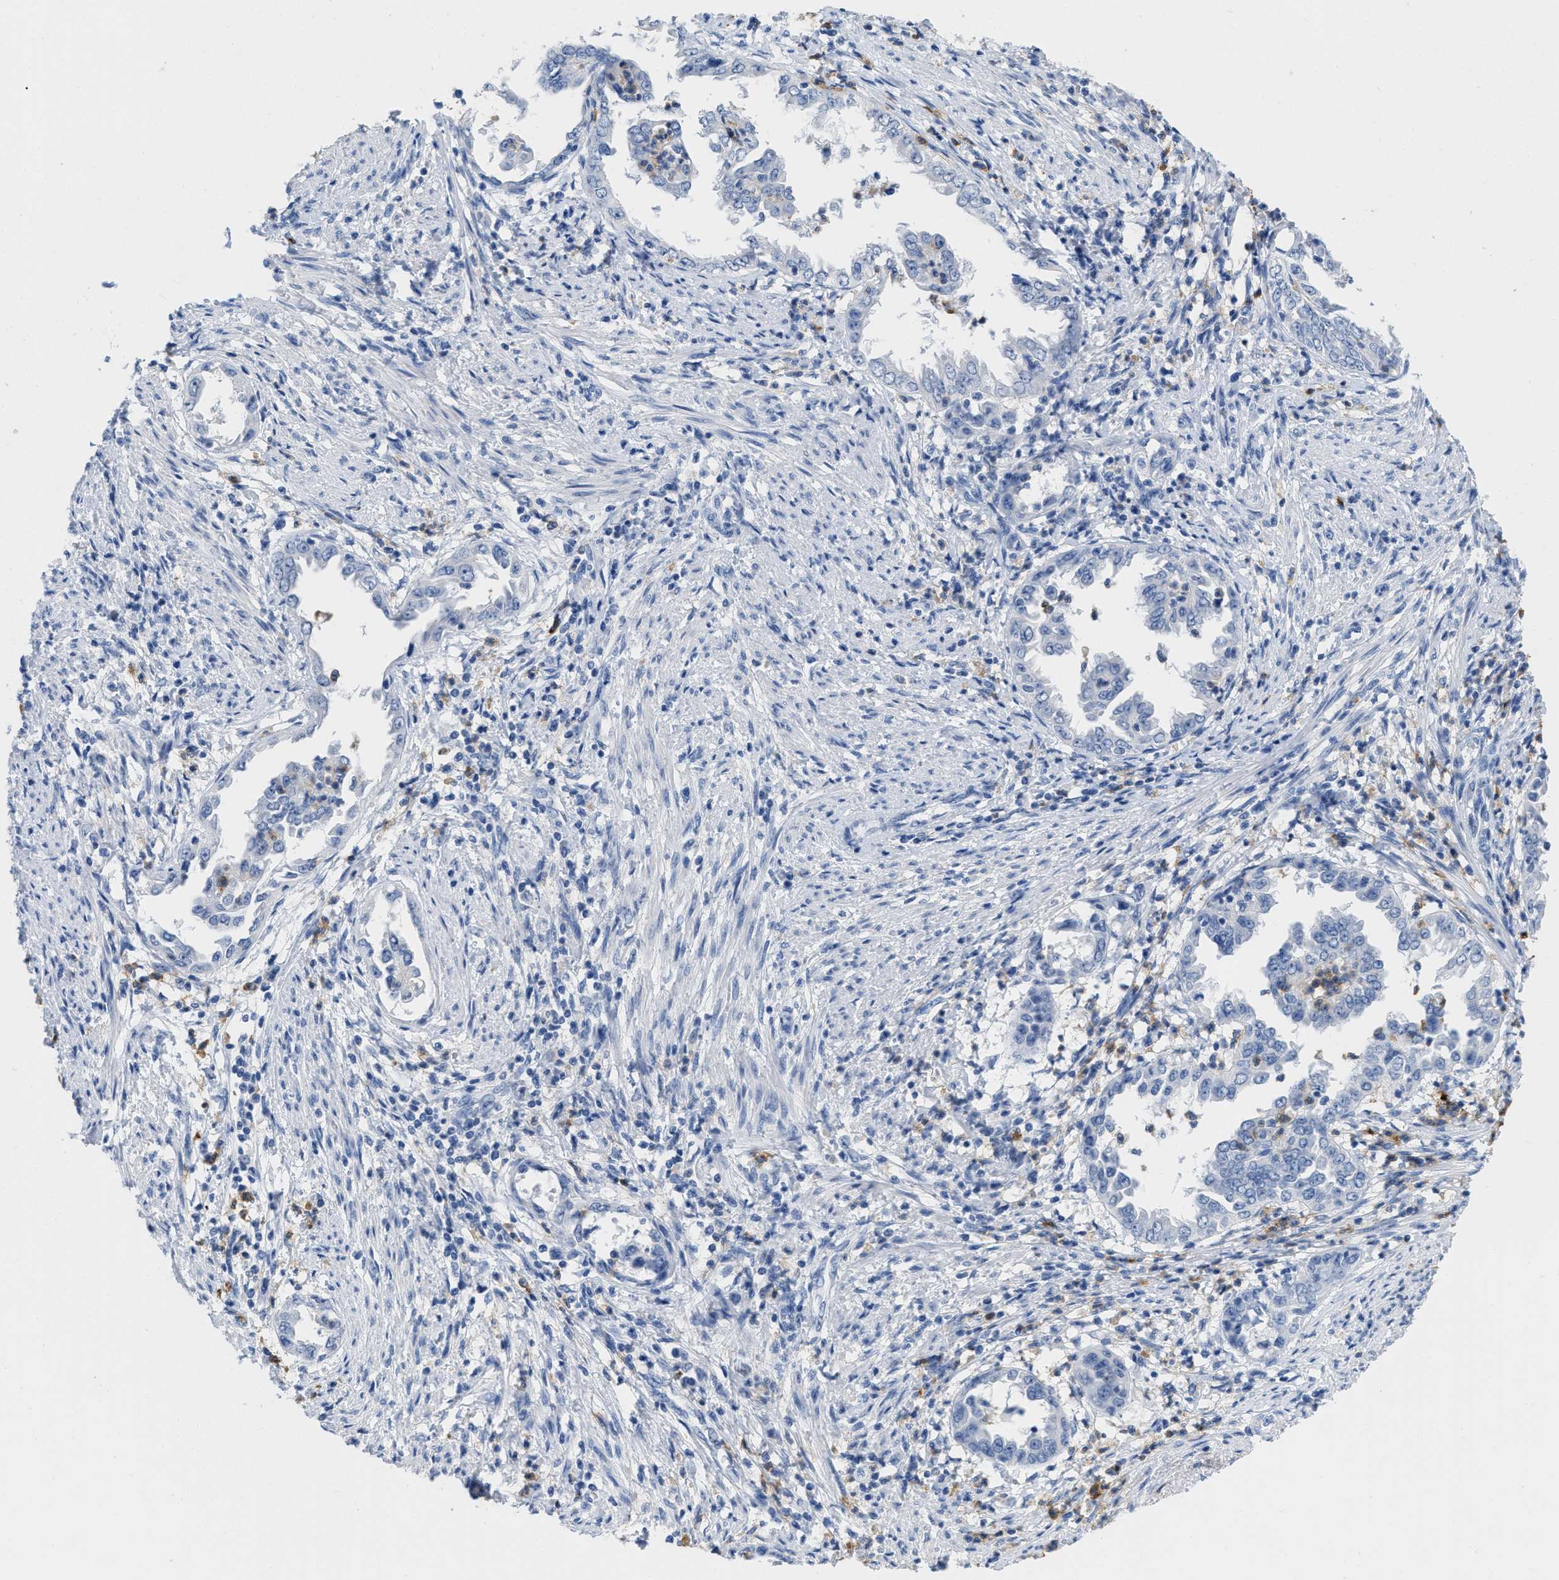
{"staining": {"intensity": "negative", "quantity": "none", "location": "none"}, "tissue": "endometrial cancer", "cell_type": "Tumor cells", "image_type": "cancer", "snomed": [{"axis": "morphology", "description": "Adenocarcinoma, NOS"}, {"axis": "topography", "description": "Endometrium"}], "caption": "DAB immunohistochemical staining of adenocarcinoma (endometrial) demonstrates no significant expression in tumor cells.", "gene": "CR1", "patient": {"sex": "female", "age": 85}}